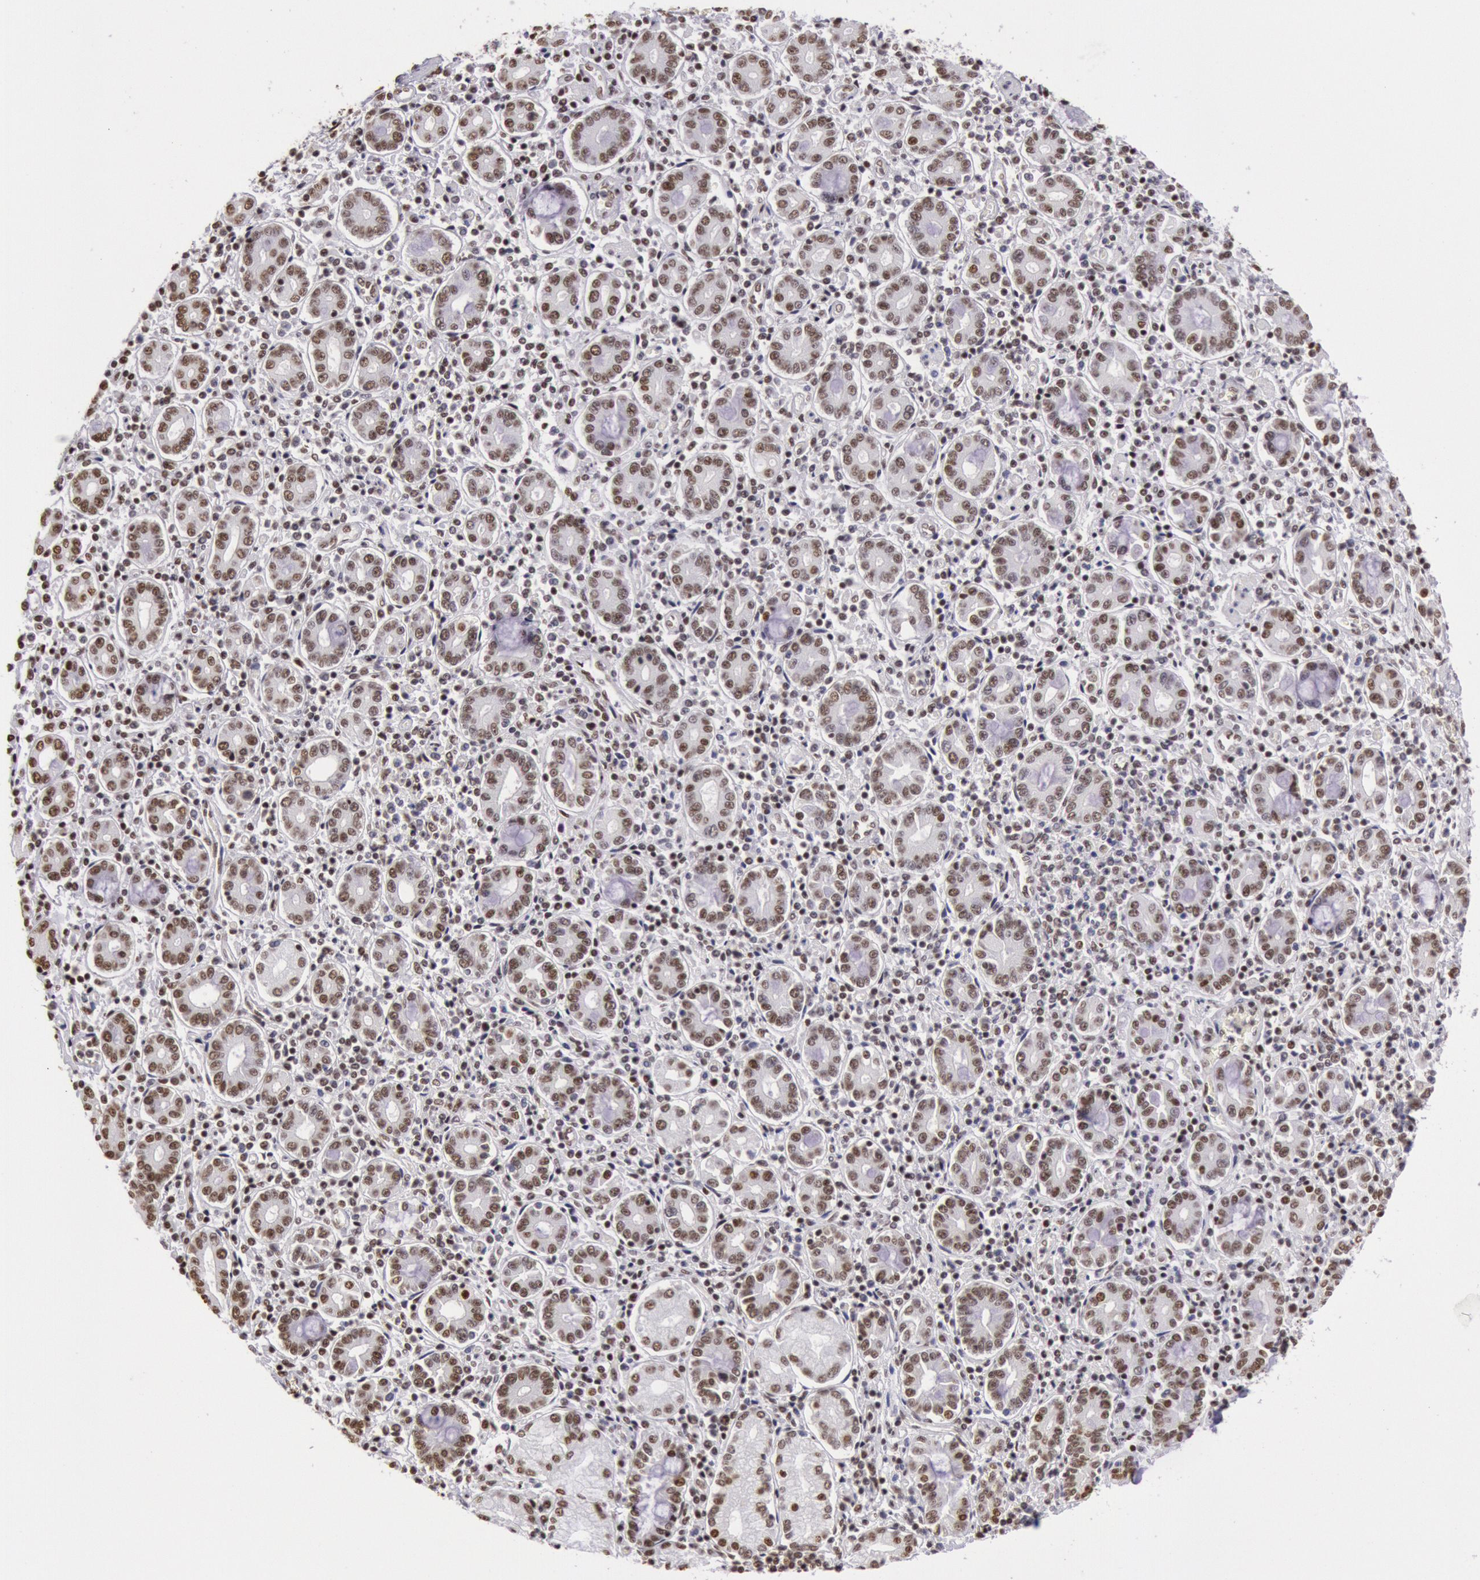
{"staining": {"intensity": "weak", "quantity": ">75%", "location": "nuclear"}, "tissue": "pancreatic cancer", "cell_type": "Tumor cells", "image_type": "cancer", "snomed": [{"axis": "morphology", "description": "Adenocarcinoma, NOS"}, {"axis": "topography", "description": "Pancreas"}], "caption": "Tumor cells exhibit low levels of weak nuclear positivity in approximately >75% of cells in adenocarcinoma (pancreatic). (DAB = brown stain, brightfield microscopy at high magnification).", "gene": "HNRNPH2", "patient": {"sex": "female", "age": 57}}